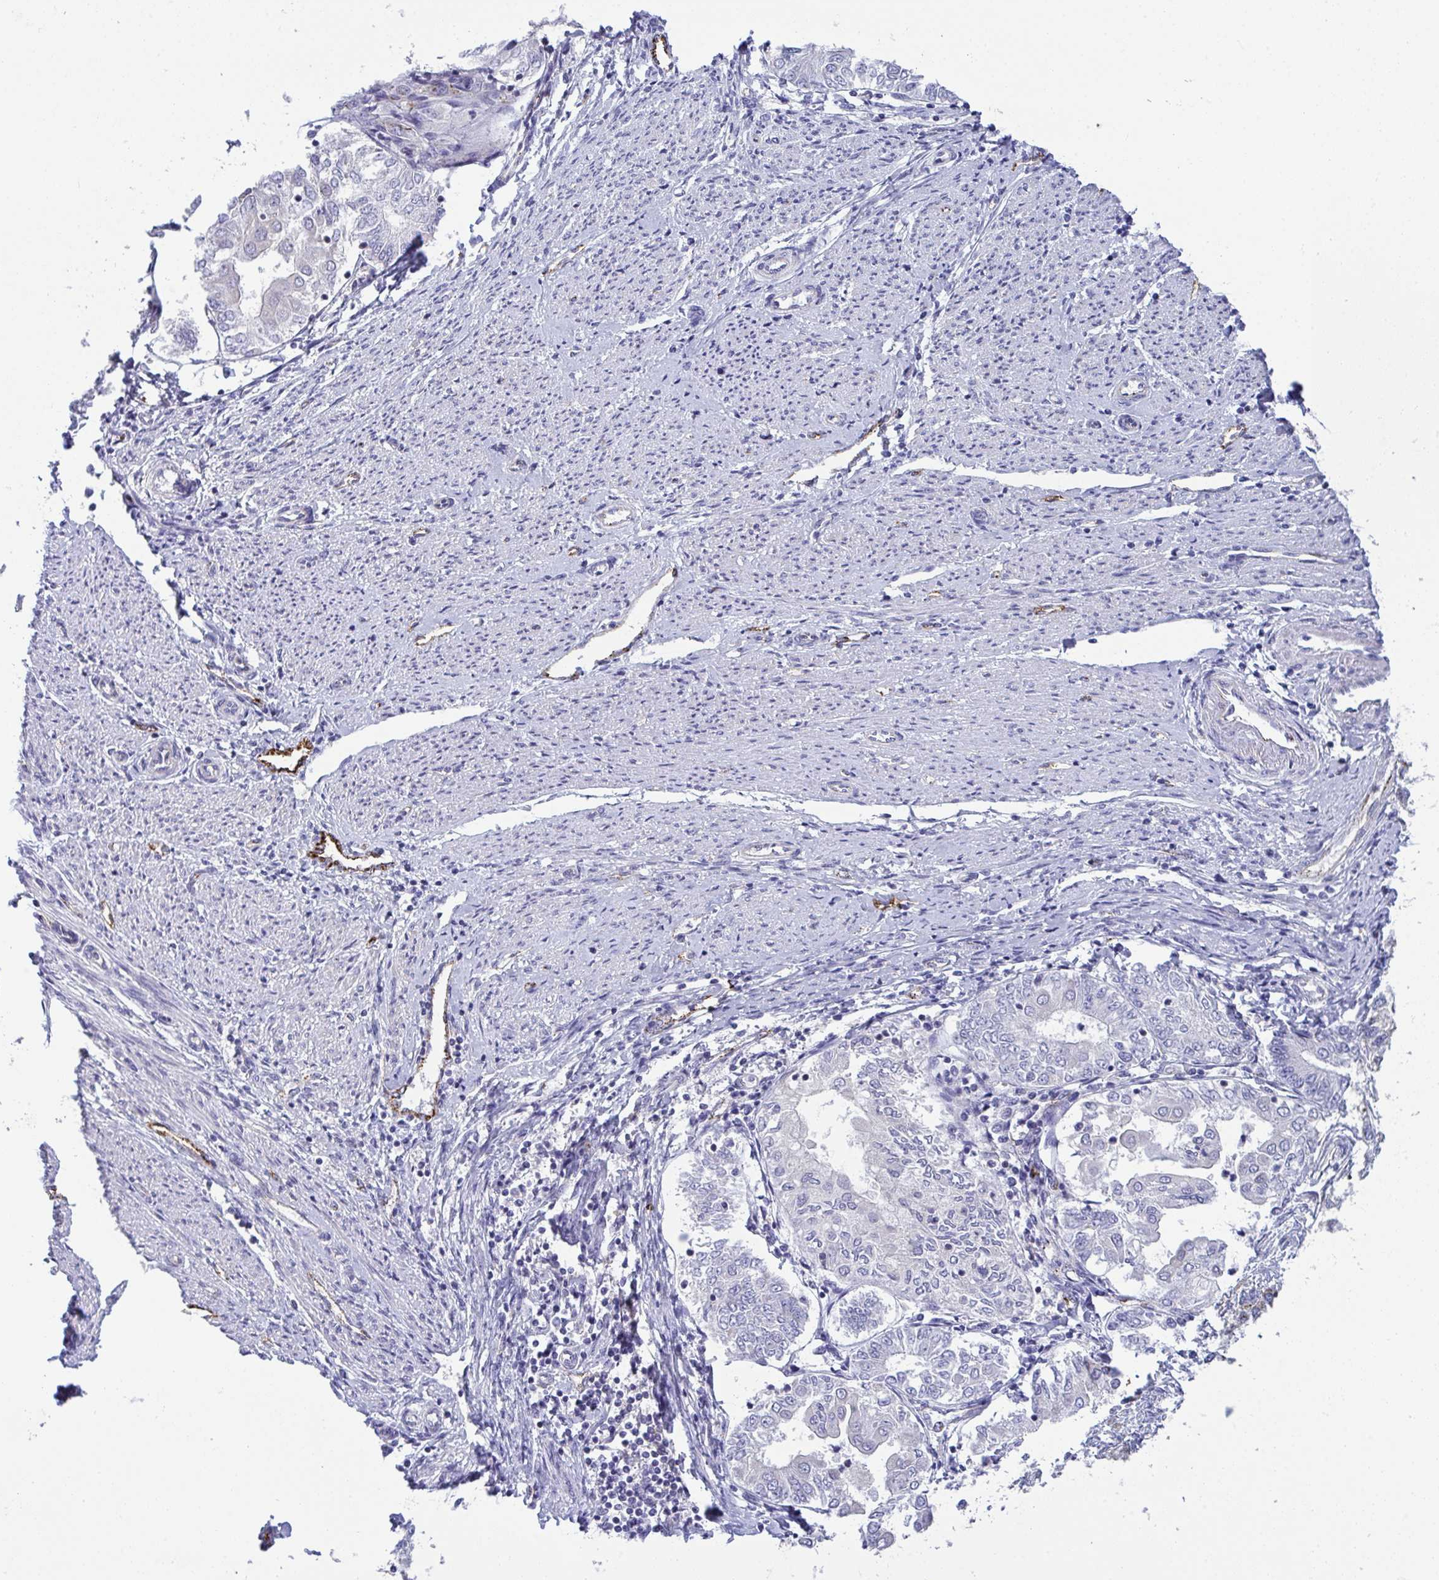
{"staining": {"intensity": "negative", "quantity": "none", "location": "none"}, "tissue": "endometrial cancer", "cell_type": "Tumor cells", "image_type": "cancer", "snomed": [{"axis": "morphology", "description": "Adenocarcinoma, NOS"}, {"axis": "topography", "description": "Endometrium"}], "caption": "Tumor cells are negative for protein expression in human adenocarcinoma (endometrial).", "gene": "TOR1AIP2", "patient": {"sex": "female", "age": 68}}